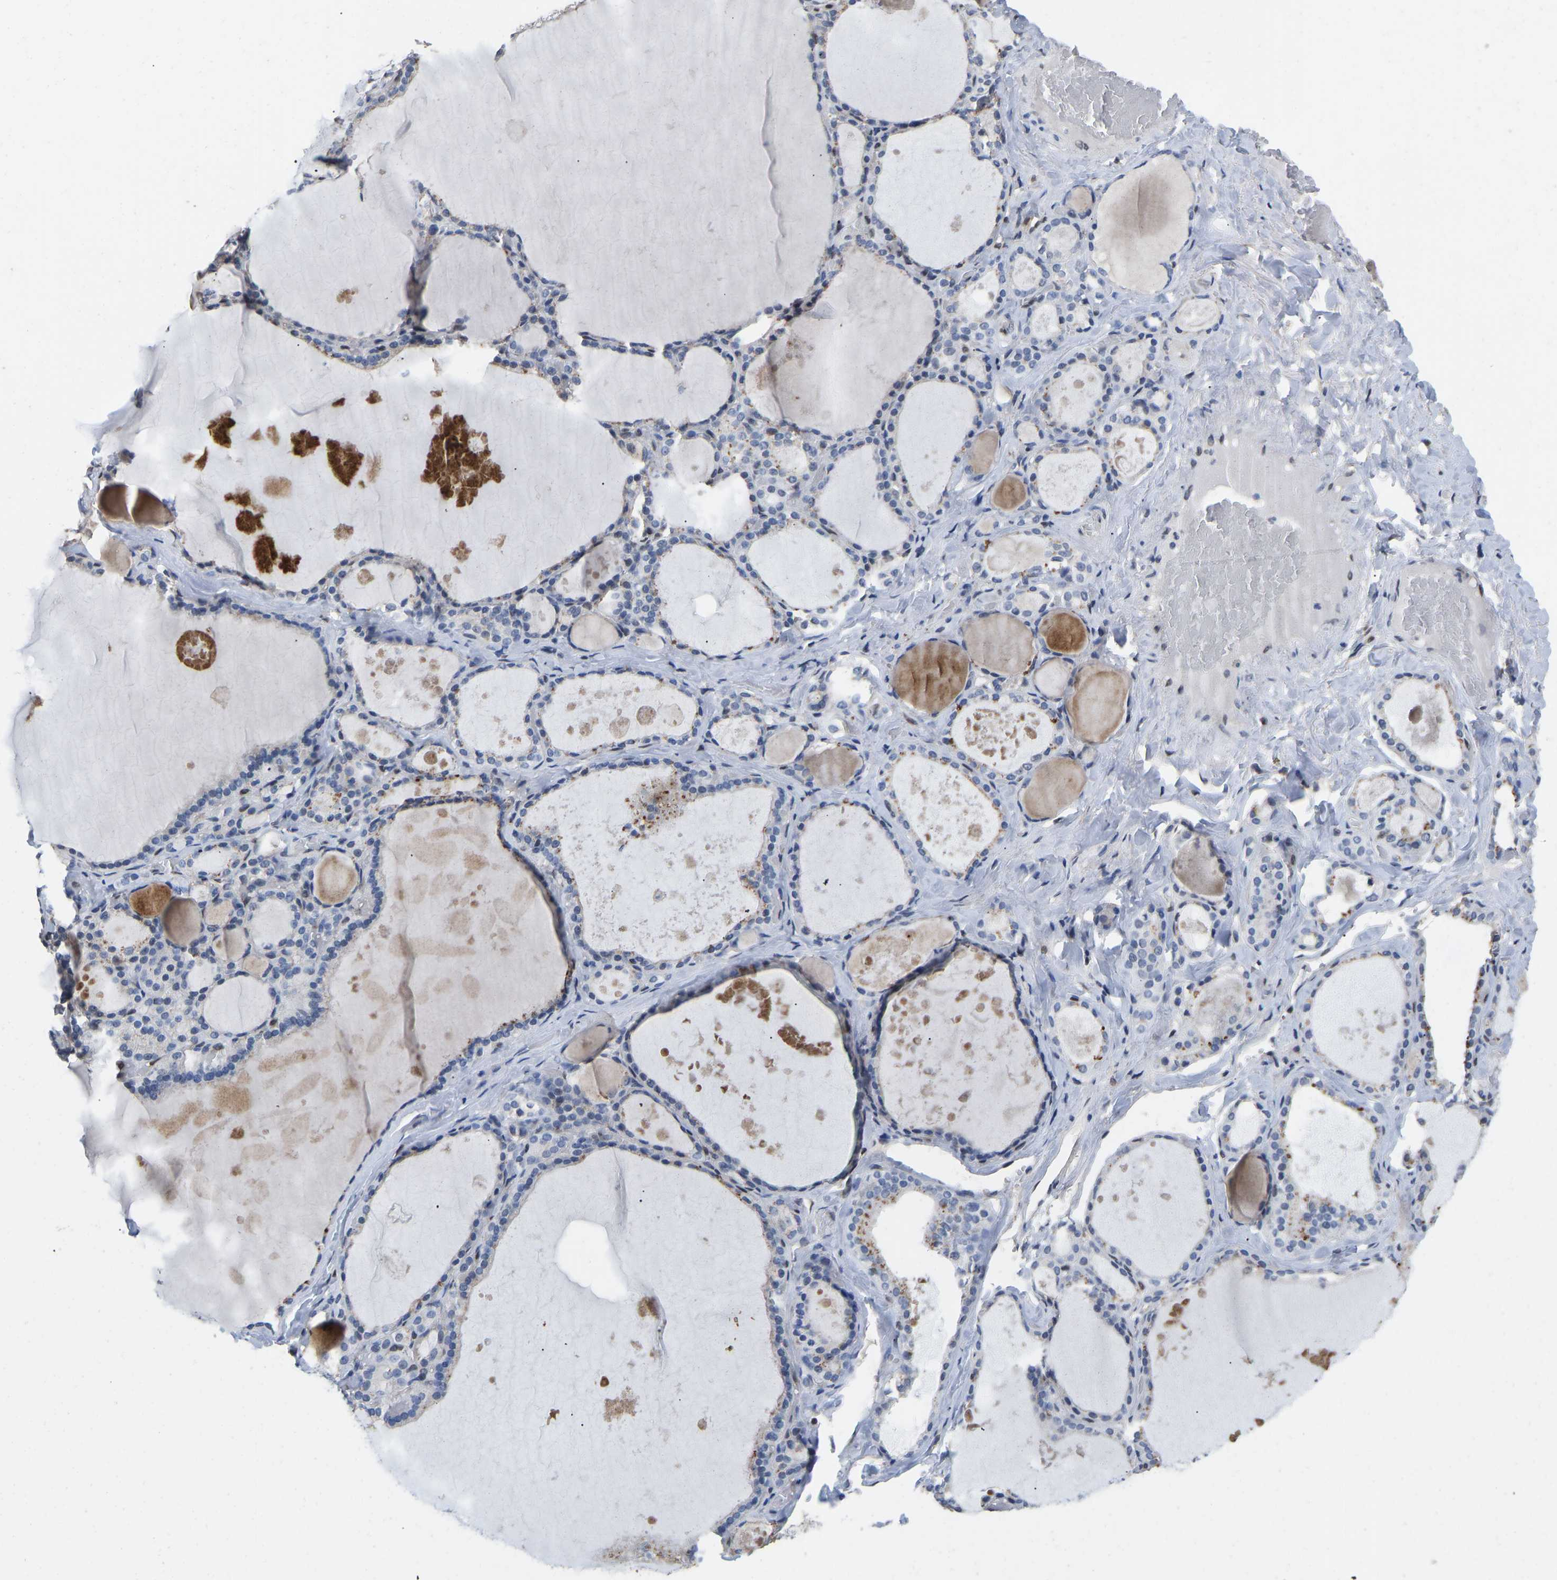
{"staining": {"intensity": "moderate", "quantity": "<25%", "location": "cytoplasmic/membranous"}, "tissue": "thyroid gland", "cell_type": "Glandular cells", "image_type": "normal", "snomed": [{"axis": "morphology", "description": "Normal tissue, NOS"}, {"axis": "topography", "description": "Thyroid gland"}], "caption": "High-power microscopy captured an IHC image of normal thyroid gland, revealing moderate cytoplasmic/membranous staining in about <25% of glandular cells.", "gene": "QKI", "patient": {"sex": "male", "age": 56}}